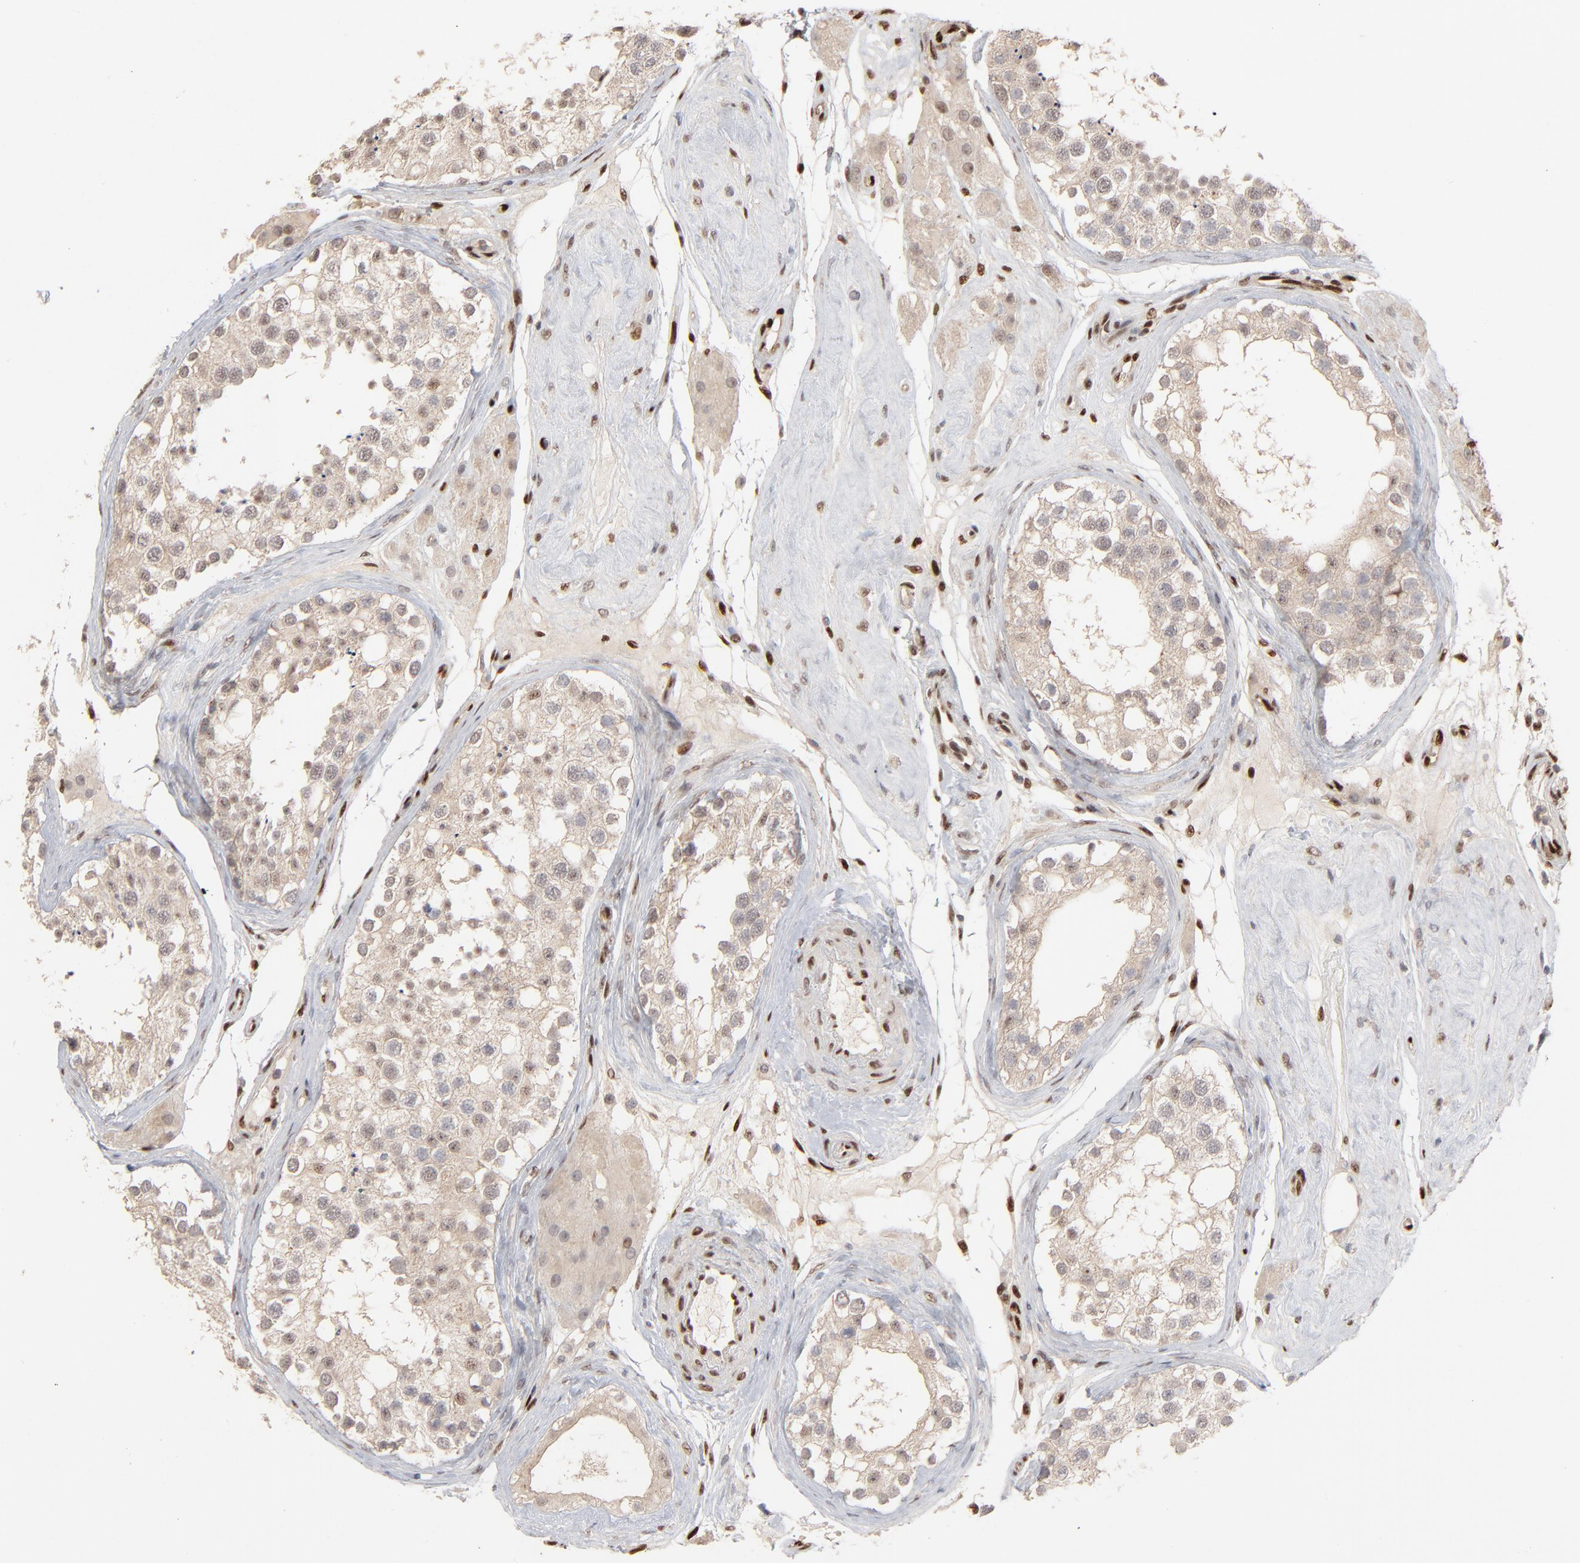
{"staining": {"intensity": "weak", "quantity": ">75%", "location": "cytoplasmic/membranous"}, "tissue": "testis", "cell_type": "Cells in seminiferous ducts", "image_type": "normal", "snomed": [{"axis": "morphology", "description": "Normal tissue, NOS"}, {"axis": "topography", "description": "Testis"}], "caption": "The photomicrograph displays immunohistochemical staining of normal testis. There is weak cytoplasmic/membranous expression is identified in about >75% of cells in seminiferous ducts.", "gene": "NFIB", "patient": {"sex": "male", "age": 68}}